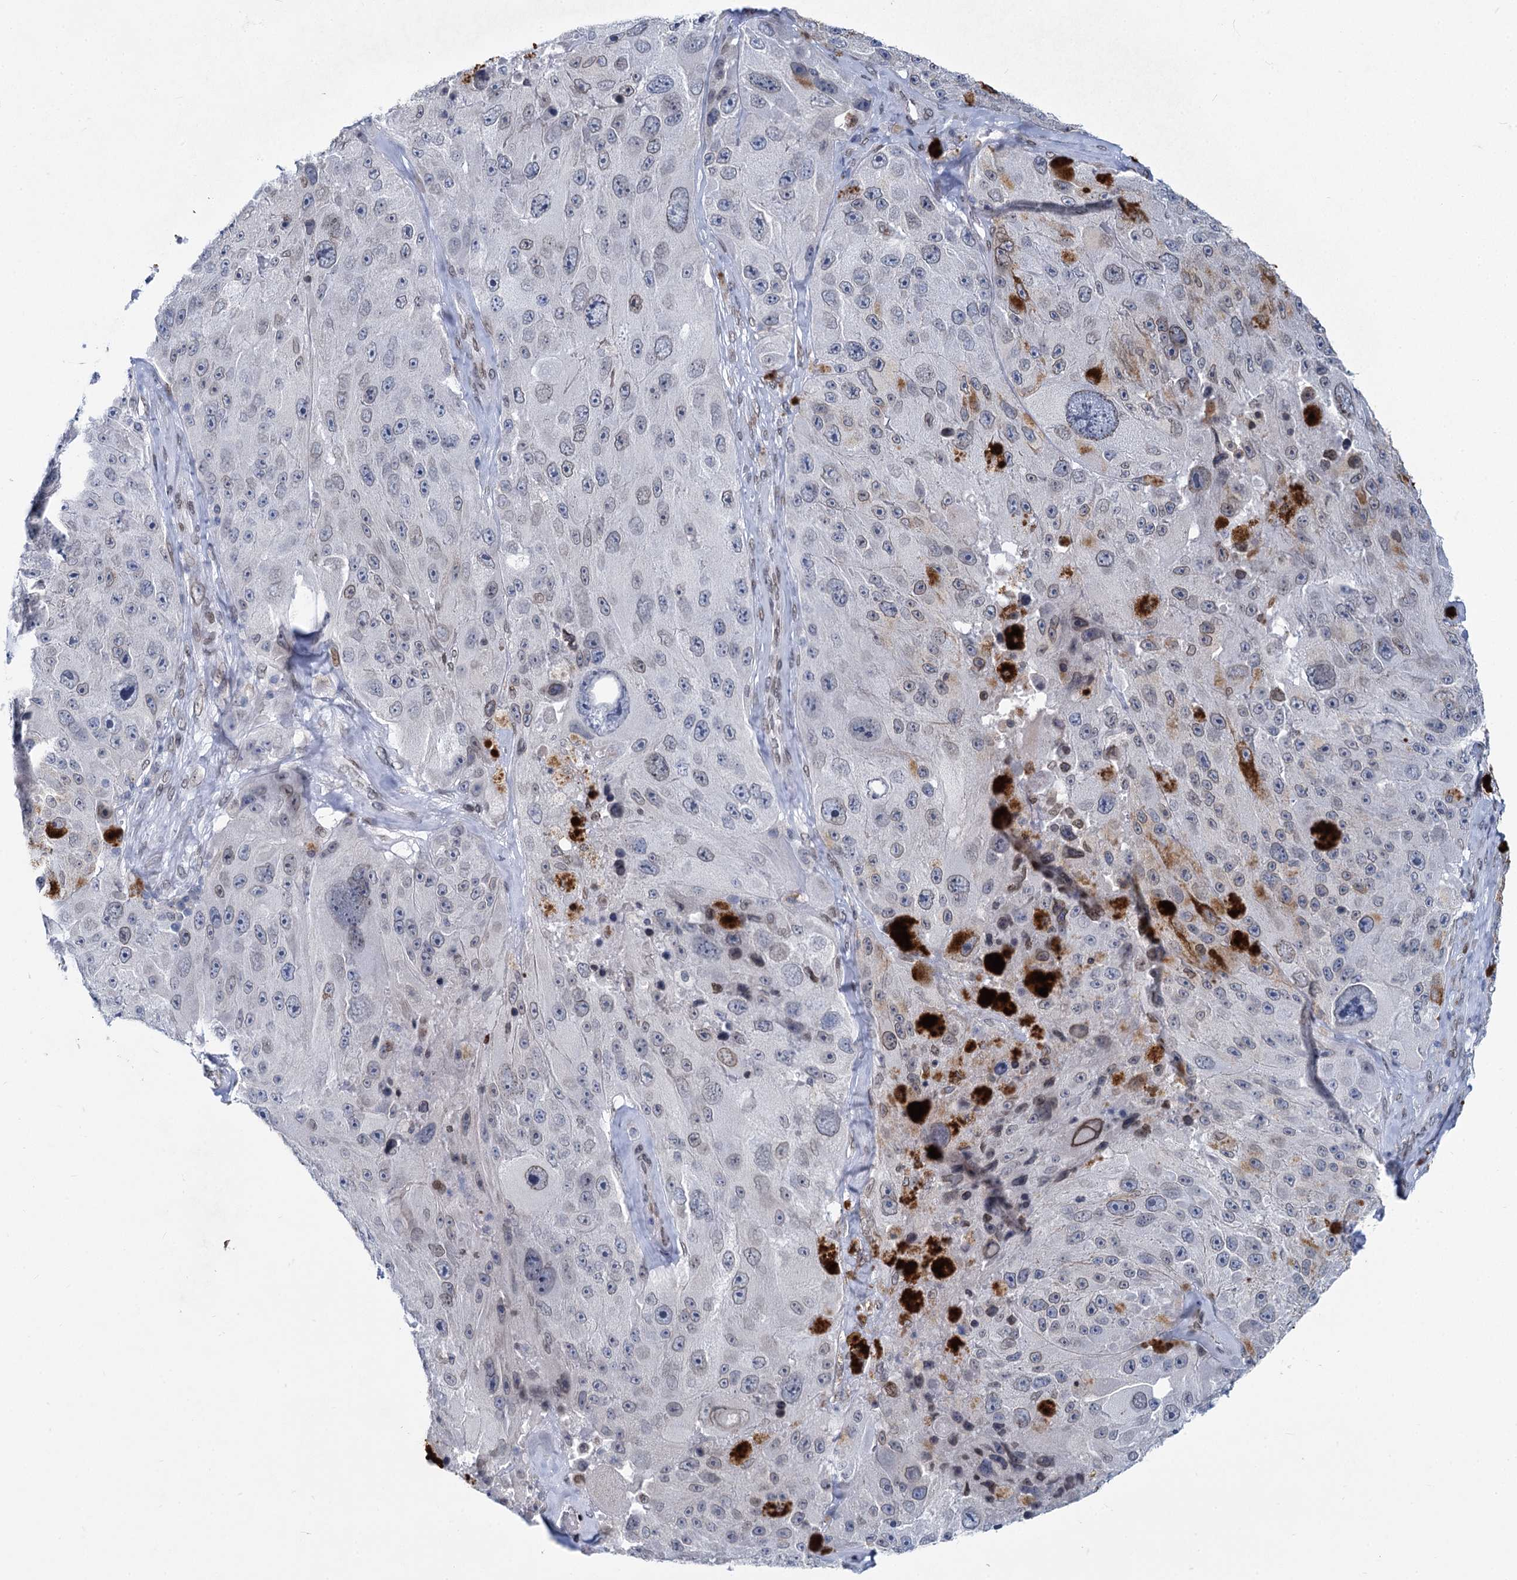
{"staining": {"intensity": "negative", "quantity": "none", "location": "none"}, "tissue": "melanoma", "cell_type": "Tumor cells", "image_type": "cancer", "snomed": [{"axis": "morphology", "description": "Malignant melanoma, Metastatic site"}, {"axis": "topography", "description": "Lymph node"}], "caption": "Protein analysis of melanoma exhibits no significant staining in tumor cells.", "gene": "PRSS35", "patient": {"sex": "male", "age": 62}}